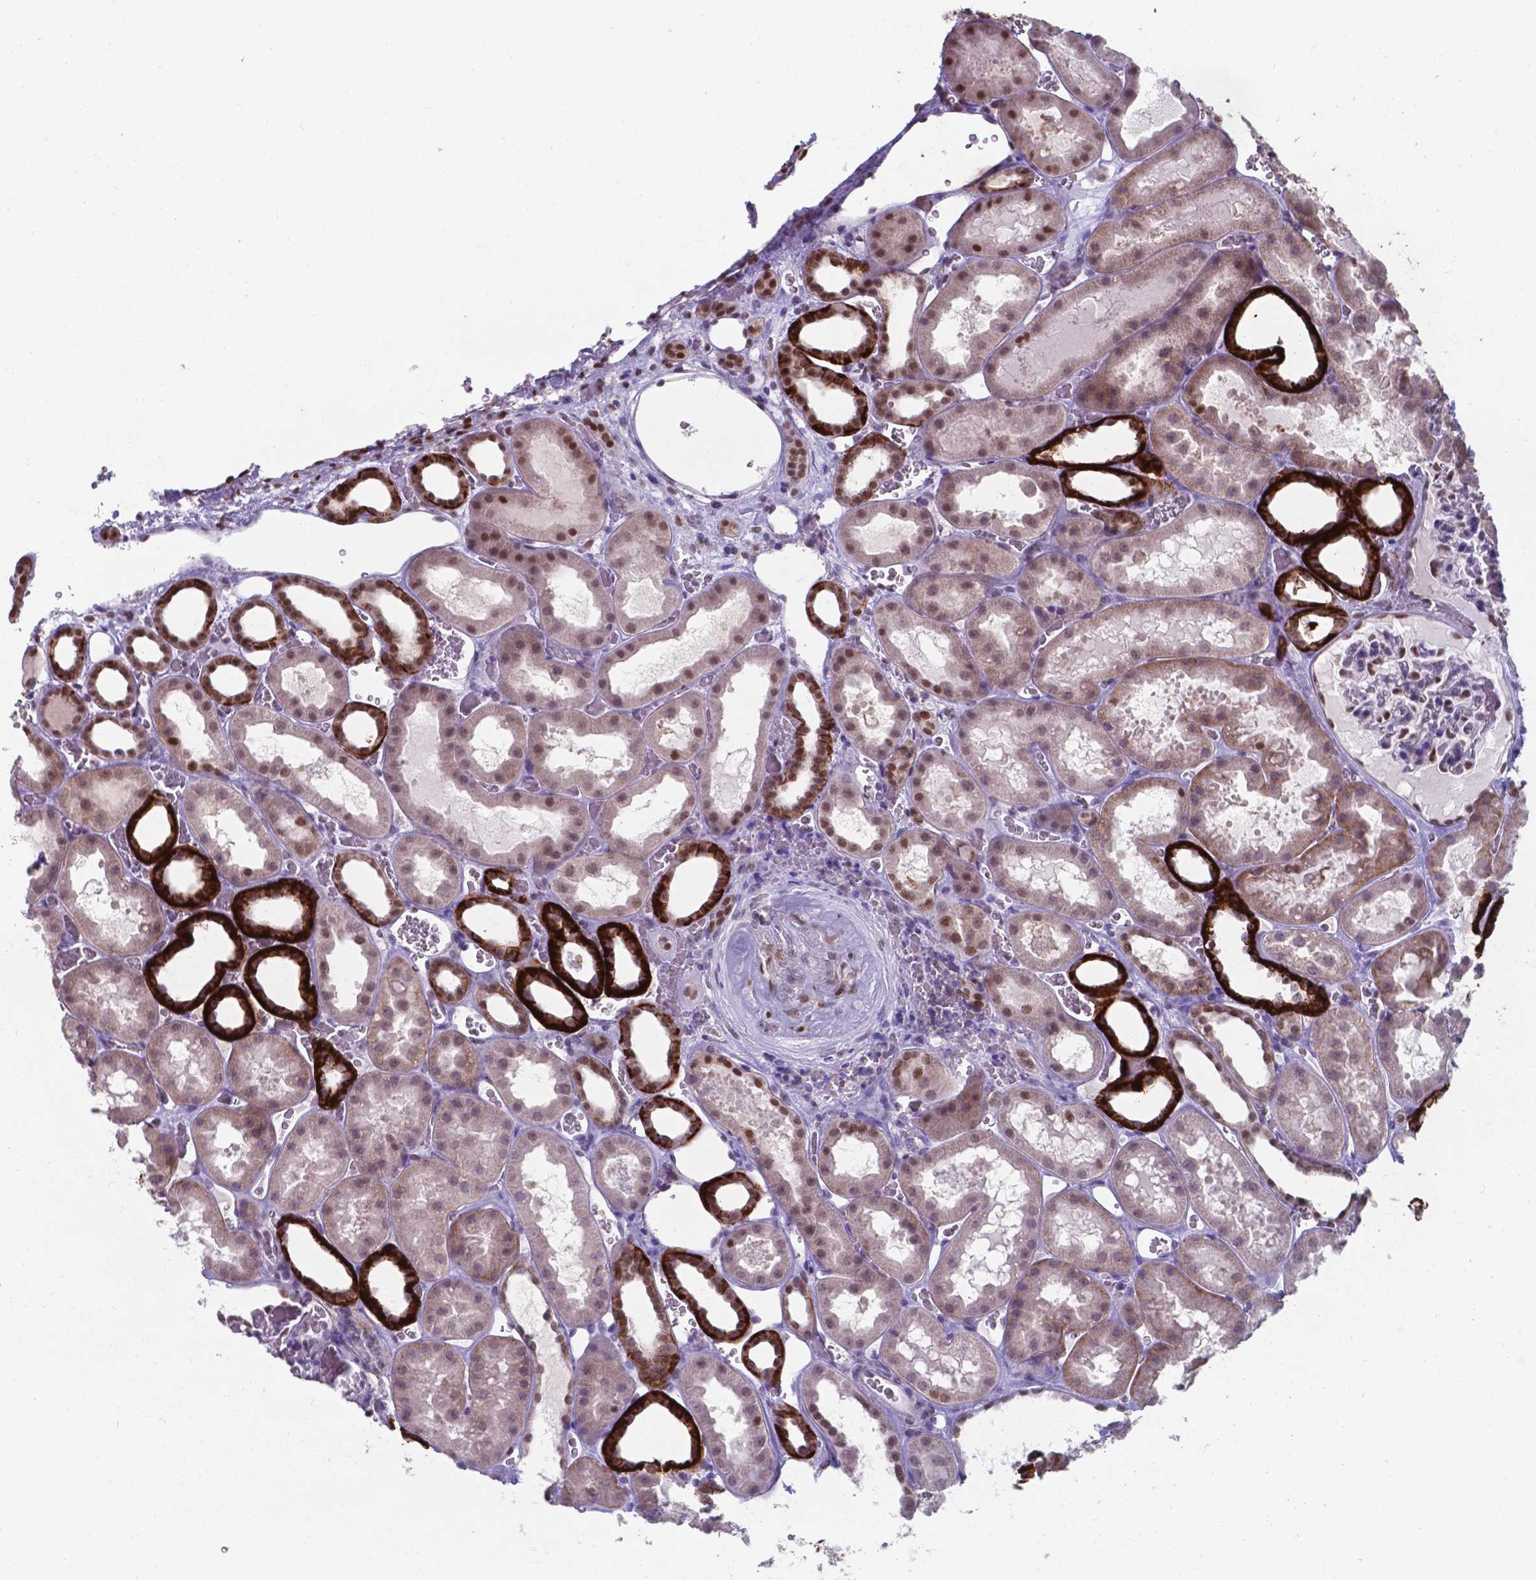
{"staining": {"intensity": "negative", "quantity": "none", "location": "none"}, "tissue": "kidney", "cell_type": "Cells in glomeruli", "image_type": "normal", "snomed": [{"axis": "morphology", "description": "Normal tissue, NOS"}, {"axis": "topography", "description": "Kidney"}], "caption": "Immunohistochemical staining of benign human kidney displays no significant positivity in cells in glomeruli.", "gene": "UBE2E2", "patient": {"sex": "female", "age": 41}}